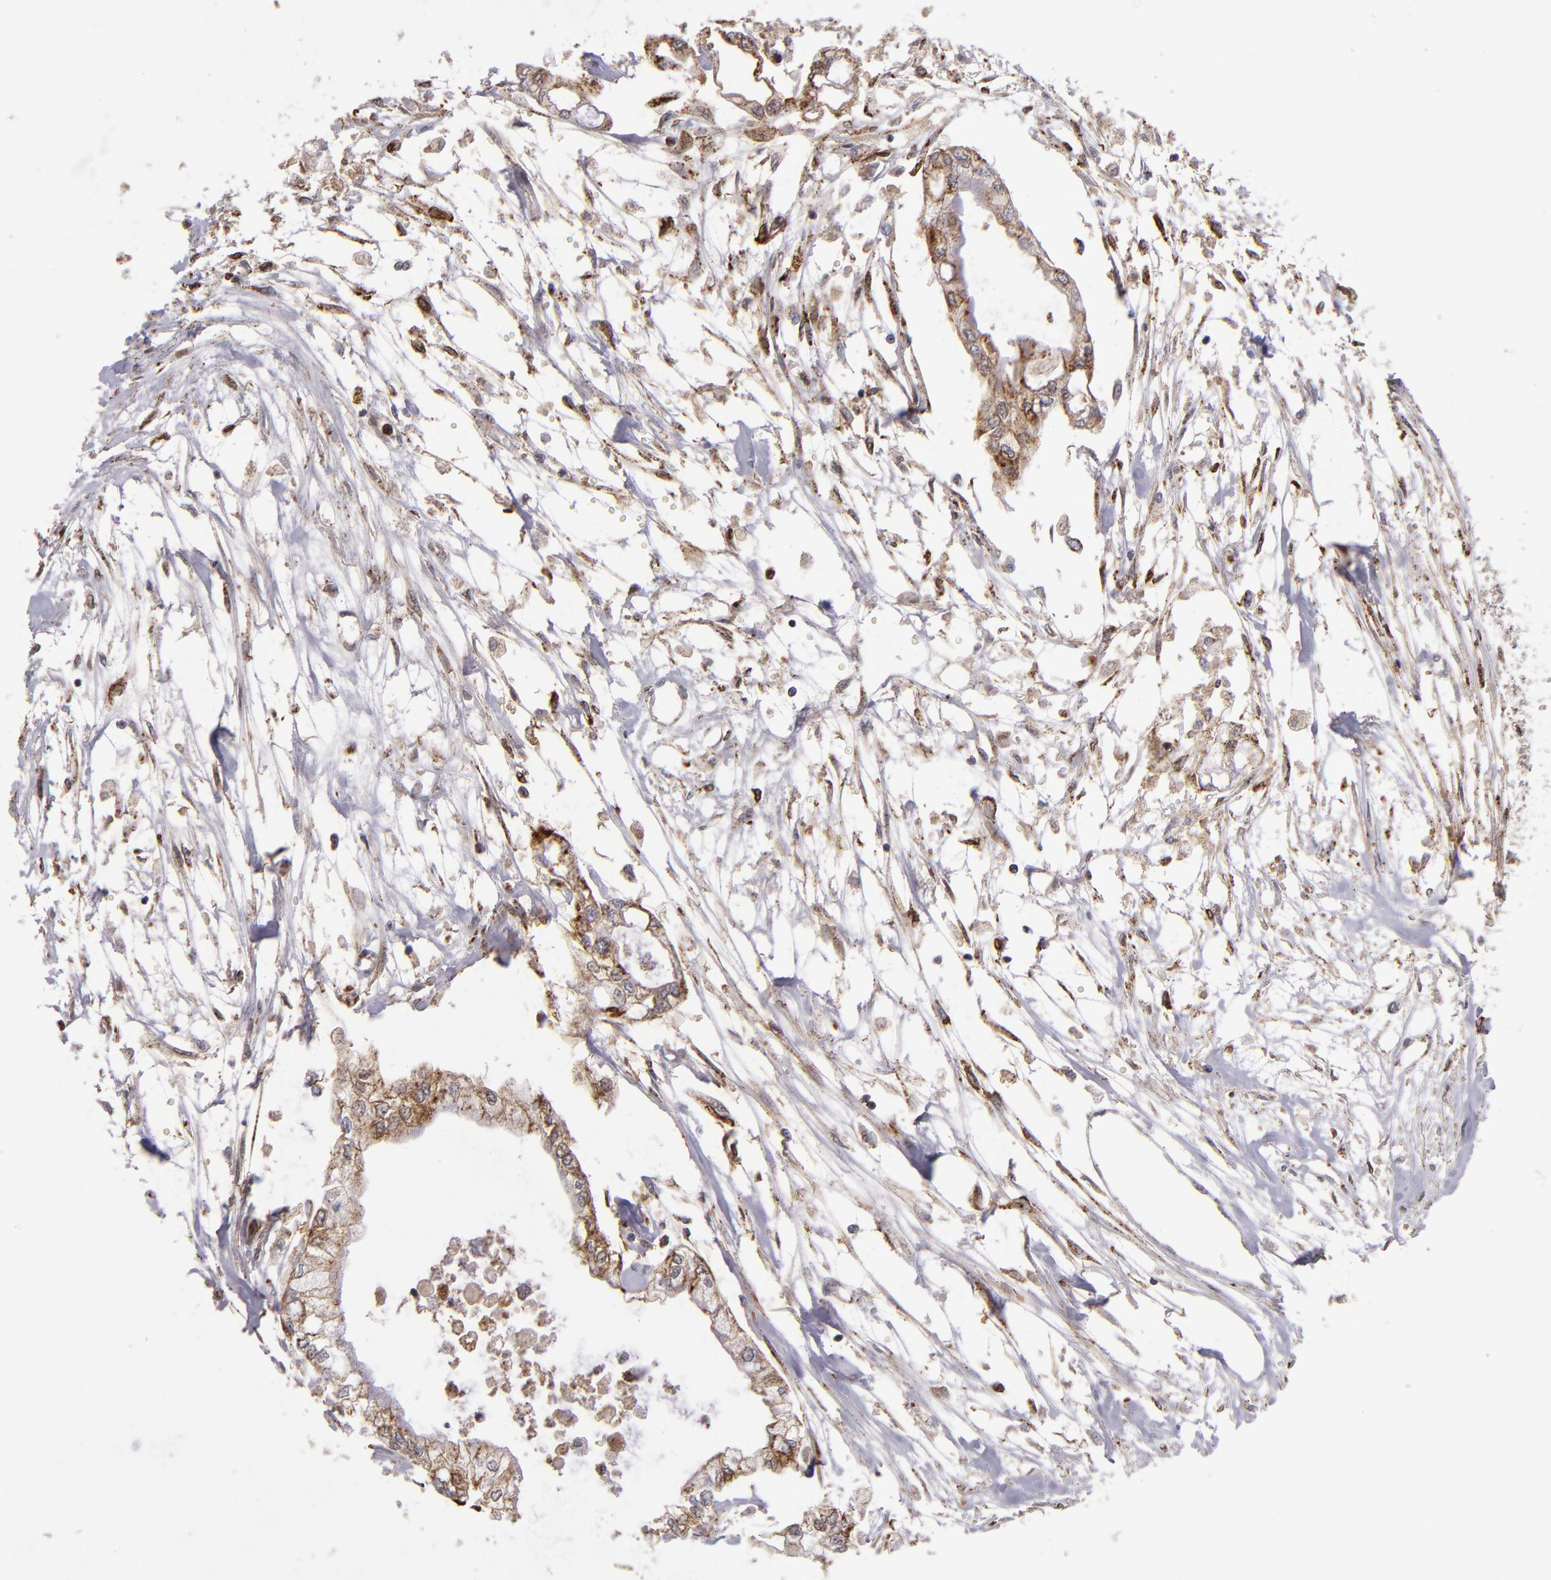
{"staining": {"intensity": "strong", "quantity": "25%-75%", "location": "cytoplasmic/membranous"}, "tissue": "pancreatic cancer", "cell_type": "Tumor cells", "image_type": "cancer", "snomed": [{"axis": "morphology", "description": "Adenocarcinoma, NOS"}, {"axis": "topography", "description": "Pancreas"}], "caption": "Immunohistochemical staining of pancreatic cancer reveals strong cytoplasmic/membranous protein staining in about 25%-75% of tumor cells.", "gene": "EP300", "patient": {"sex": "male", "age": 79}}